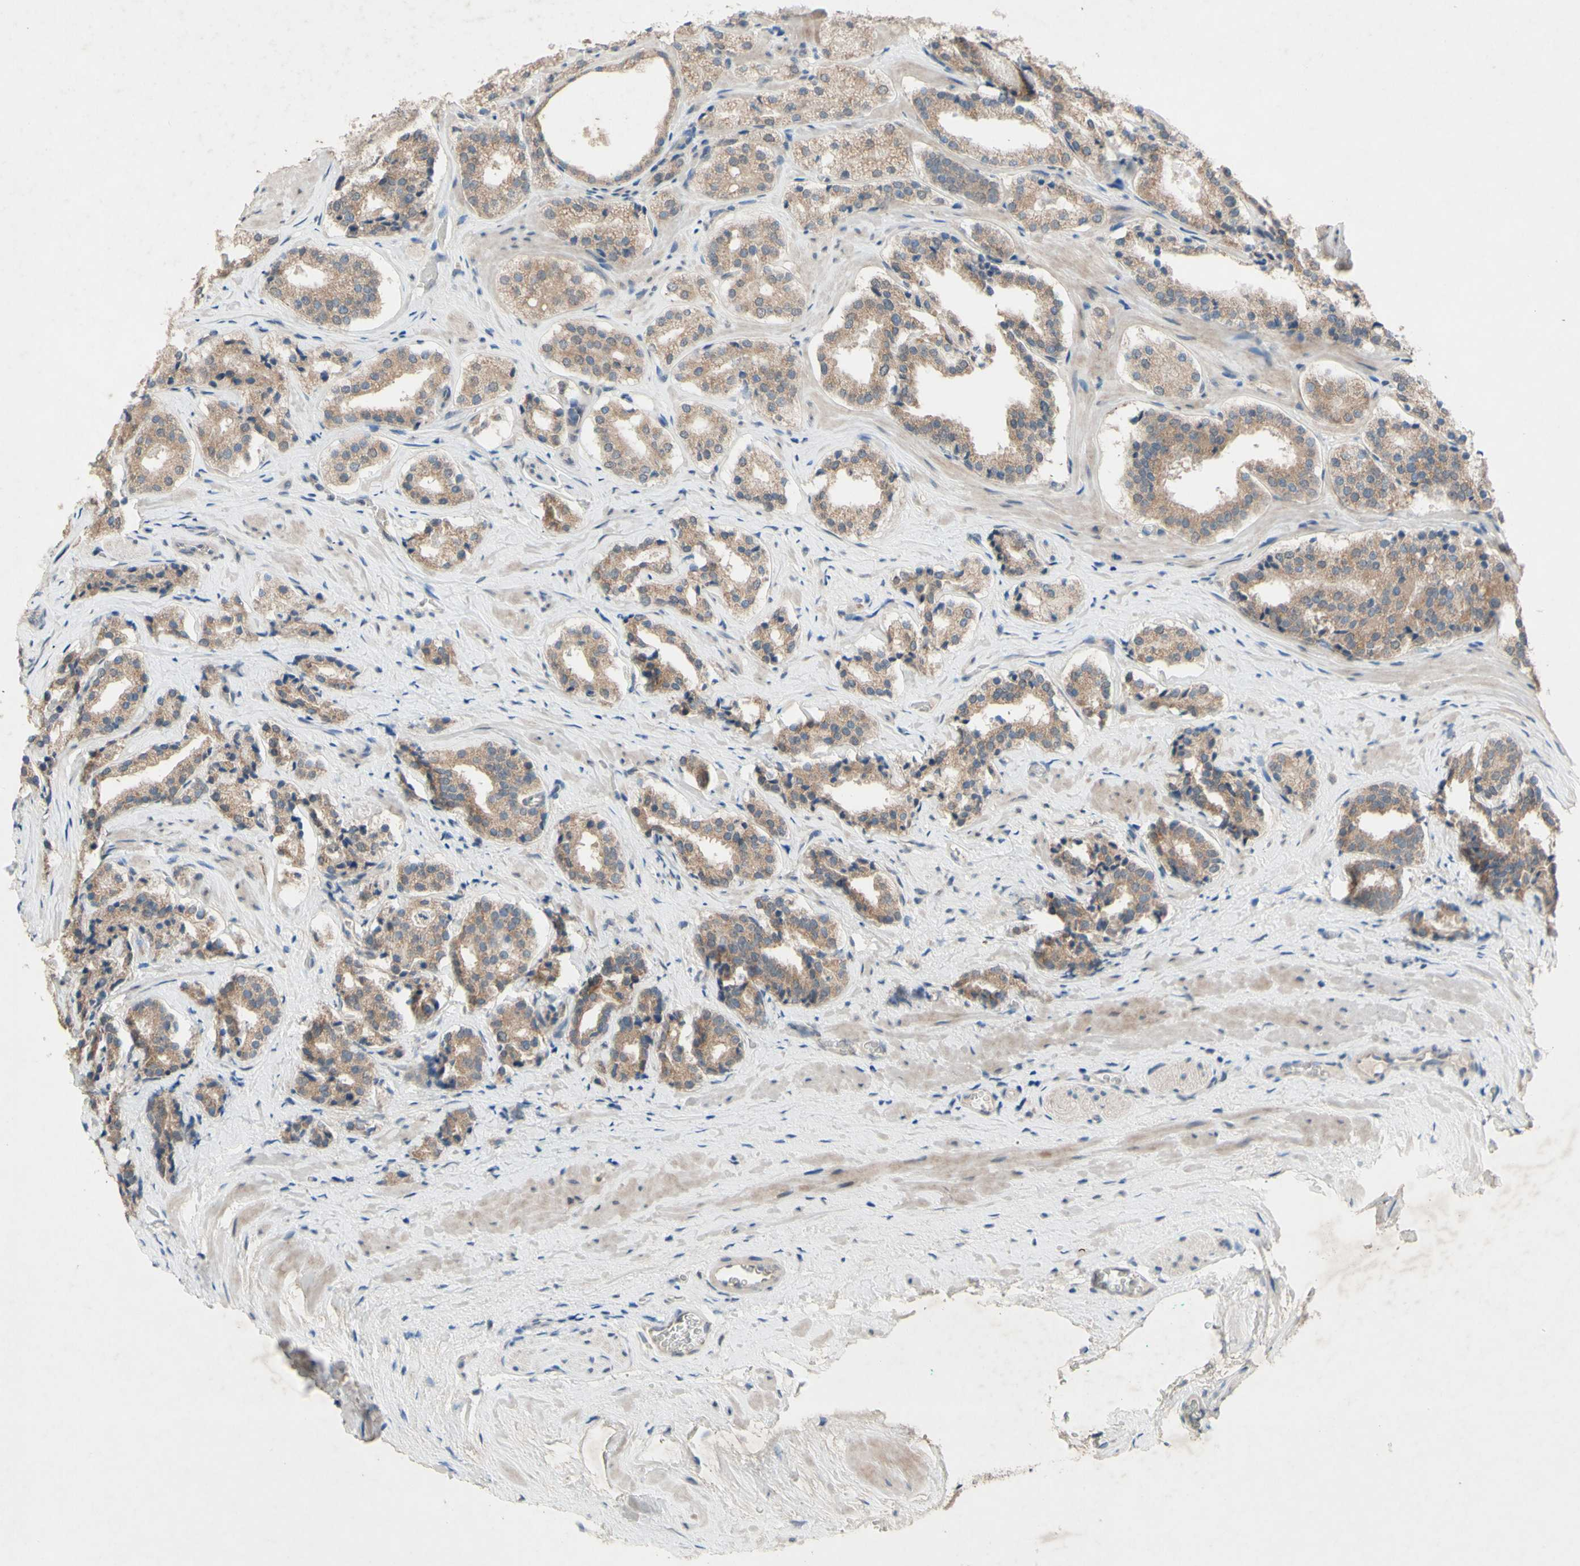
{"staining": {"intensity": "moderate", "quantity": ">75%", "location": "cytoplasmic/membranous"}, "tissue": "prostate cancer", "cell_type": "Tumor cells", "image_type": "cancer", "snomed": [{"axis": "morphology", "description": "Adenocarcinoma, High grade"}, {"axis": "topography", "description": "Prostate"}], "caption": "A photomicrograph showing moderate cytoplasmic/membranous staining in approximately >75% of tumor cells in prostate cancer (high-grade adenocarcinoma), as visualized by brown immunohistochemical staining.", "gene": "CDCP1", "patient": {"sex": "male", "age": 60}}